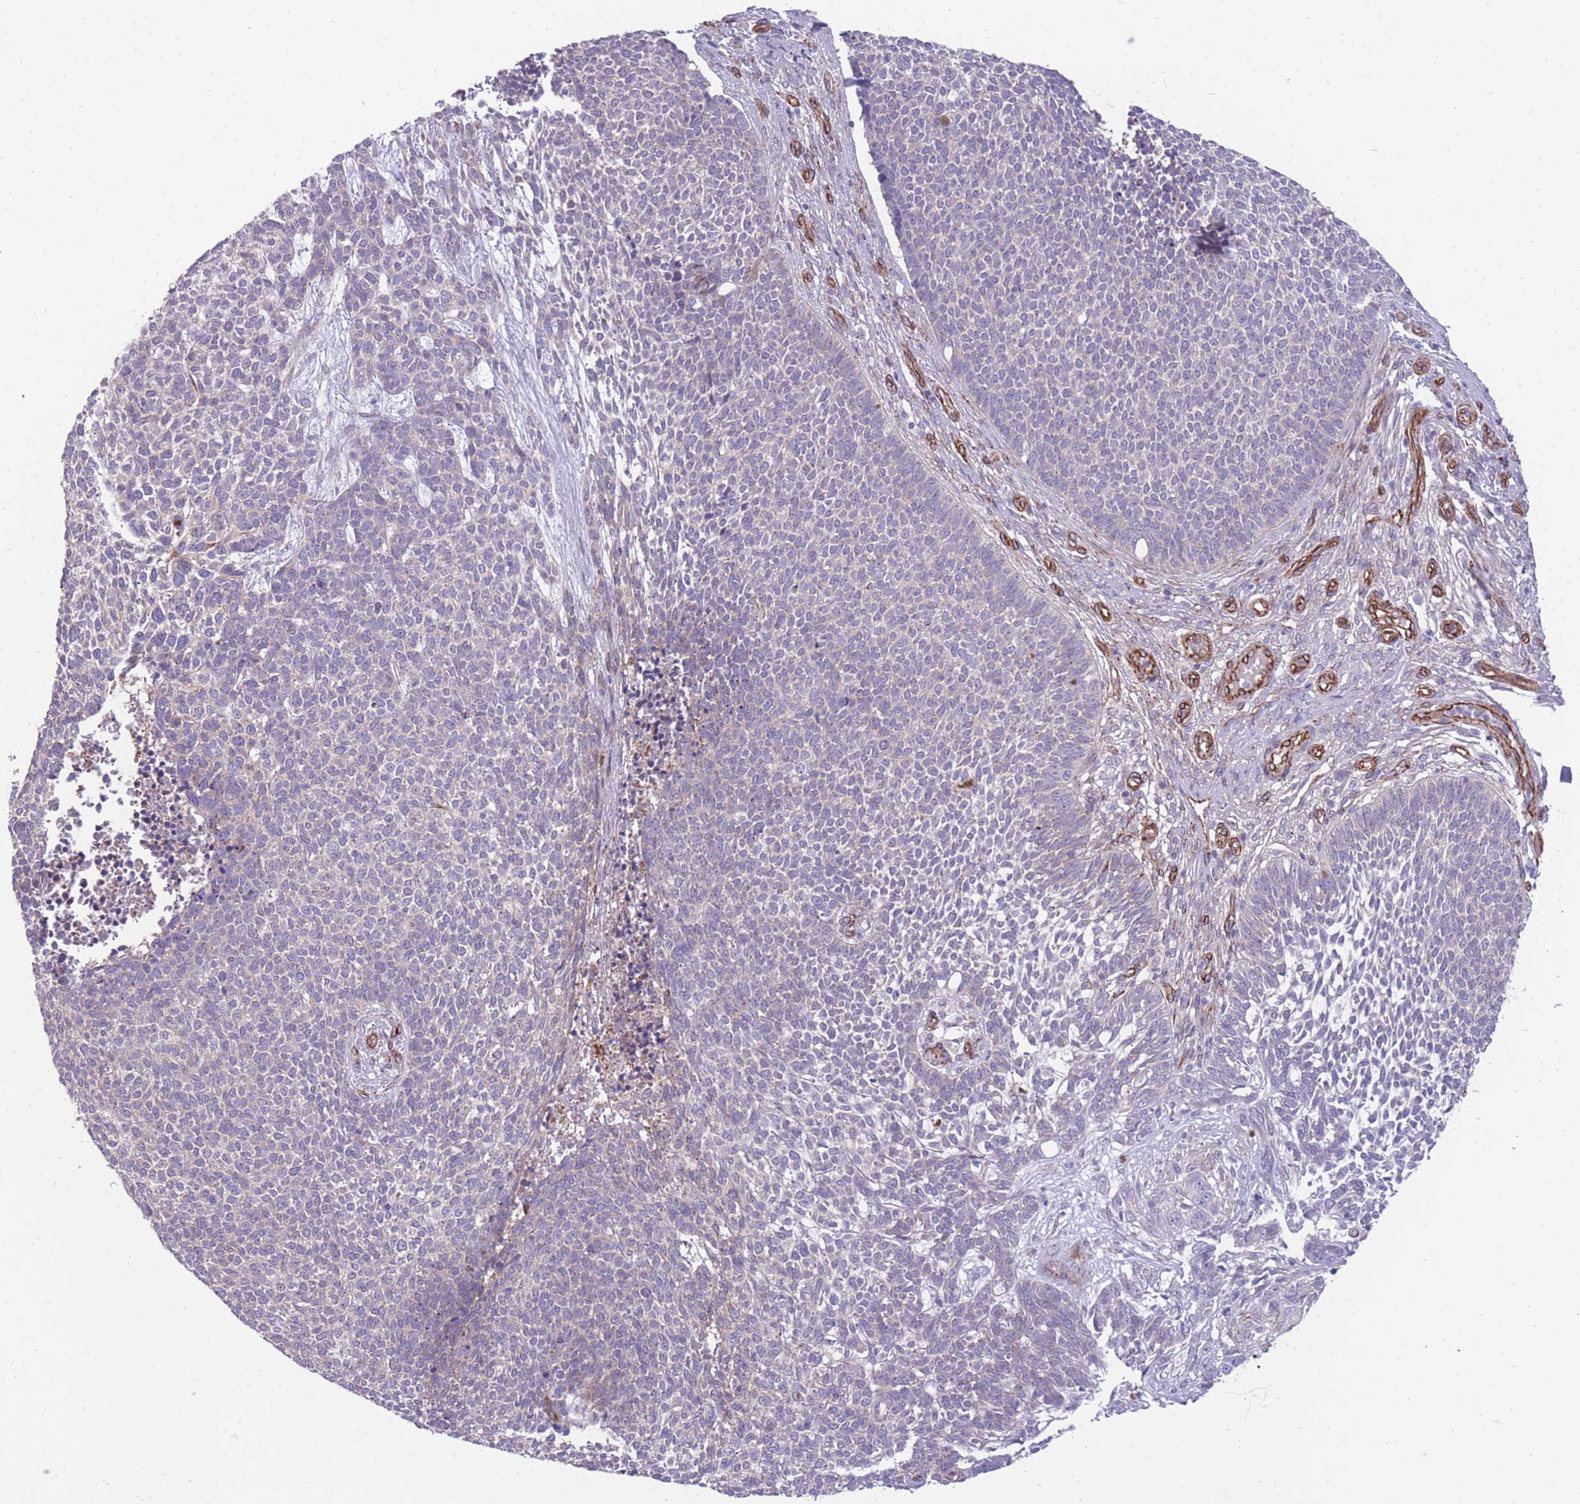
{"staining": {"intensity": "negative", "quantity": "none", "location": "none"}, "tissue": "skin cancer", "cell_type": "Tumor cells", "image_type": "cancer", "snomed": [{"axis": "morphology", "description": "Basal cell carcinoma"}, {"axis": "topography", "description": "Skin"}], "caption": "Micrograph shows no protein positivity in tumor cells of skin basal cell carcinoma tissue. The staining is performed using DAB (3,3'-diaminobenzidine) brown chromogen with nuclei counter-stained in using hematoxylin.", "gene": "RGS11", "patient": {"sex": "female", "age": 84}}